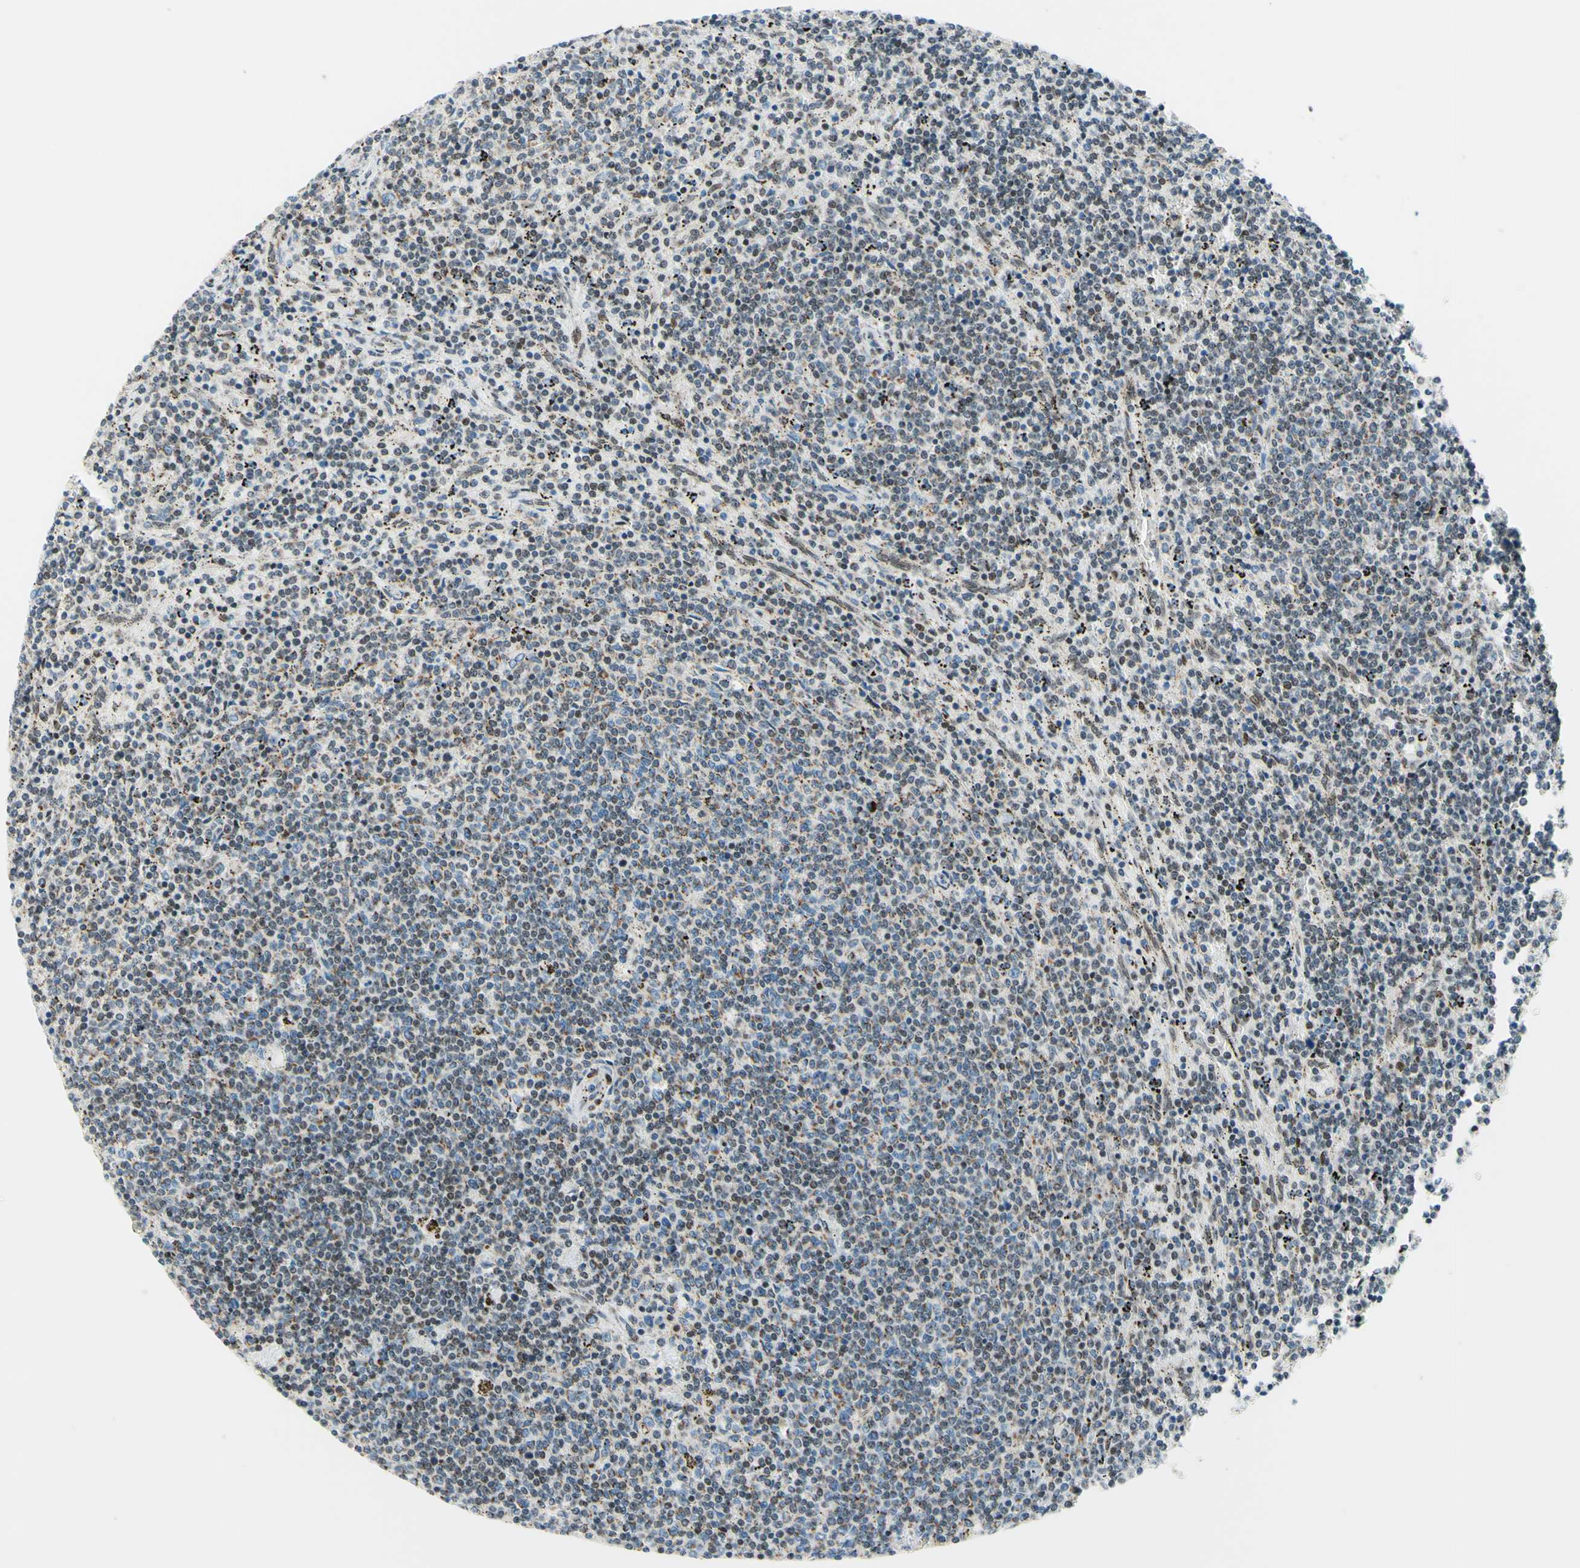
{"staining": {"intensity": "weak", "quantity": "25%-75%", "location": "cytoplasmic/membranous,nuclear"}, "tissue": "lymphoma", "cell_type": "Tumor cells", "image_type": "cancer", "snomed": [{"axis": "morphology", "description": "Malignant lymphoma, non-Hodgkin's type, Low grade"}, {"axis": "topography", "description": "Spleen"}], "caption": "Immunohistochemical staining of human low-grade malignant lymphoma, non-Hodgkin's type exhibits weak cytoplasmic/membranous and nuclear protein expression in about 25%-75% of tumor cells.", "gene": "CBX7", "patient": {"sex": "female", "age": 50}}